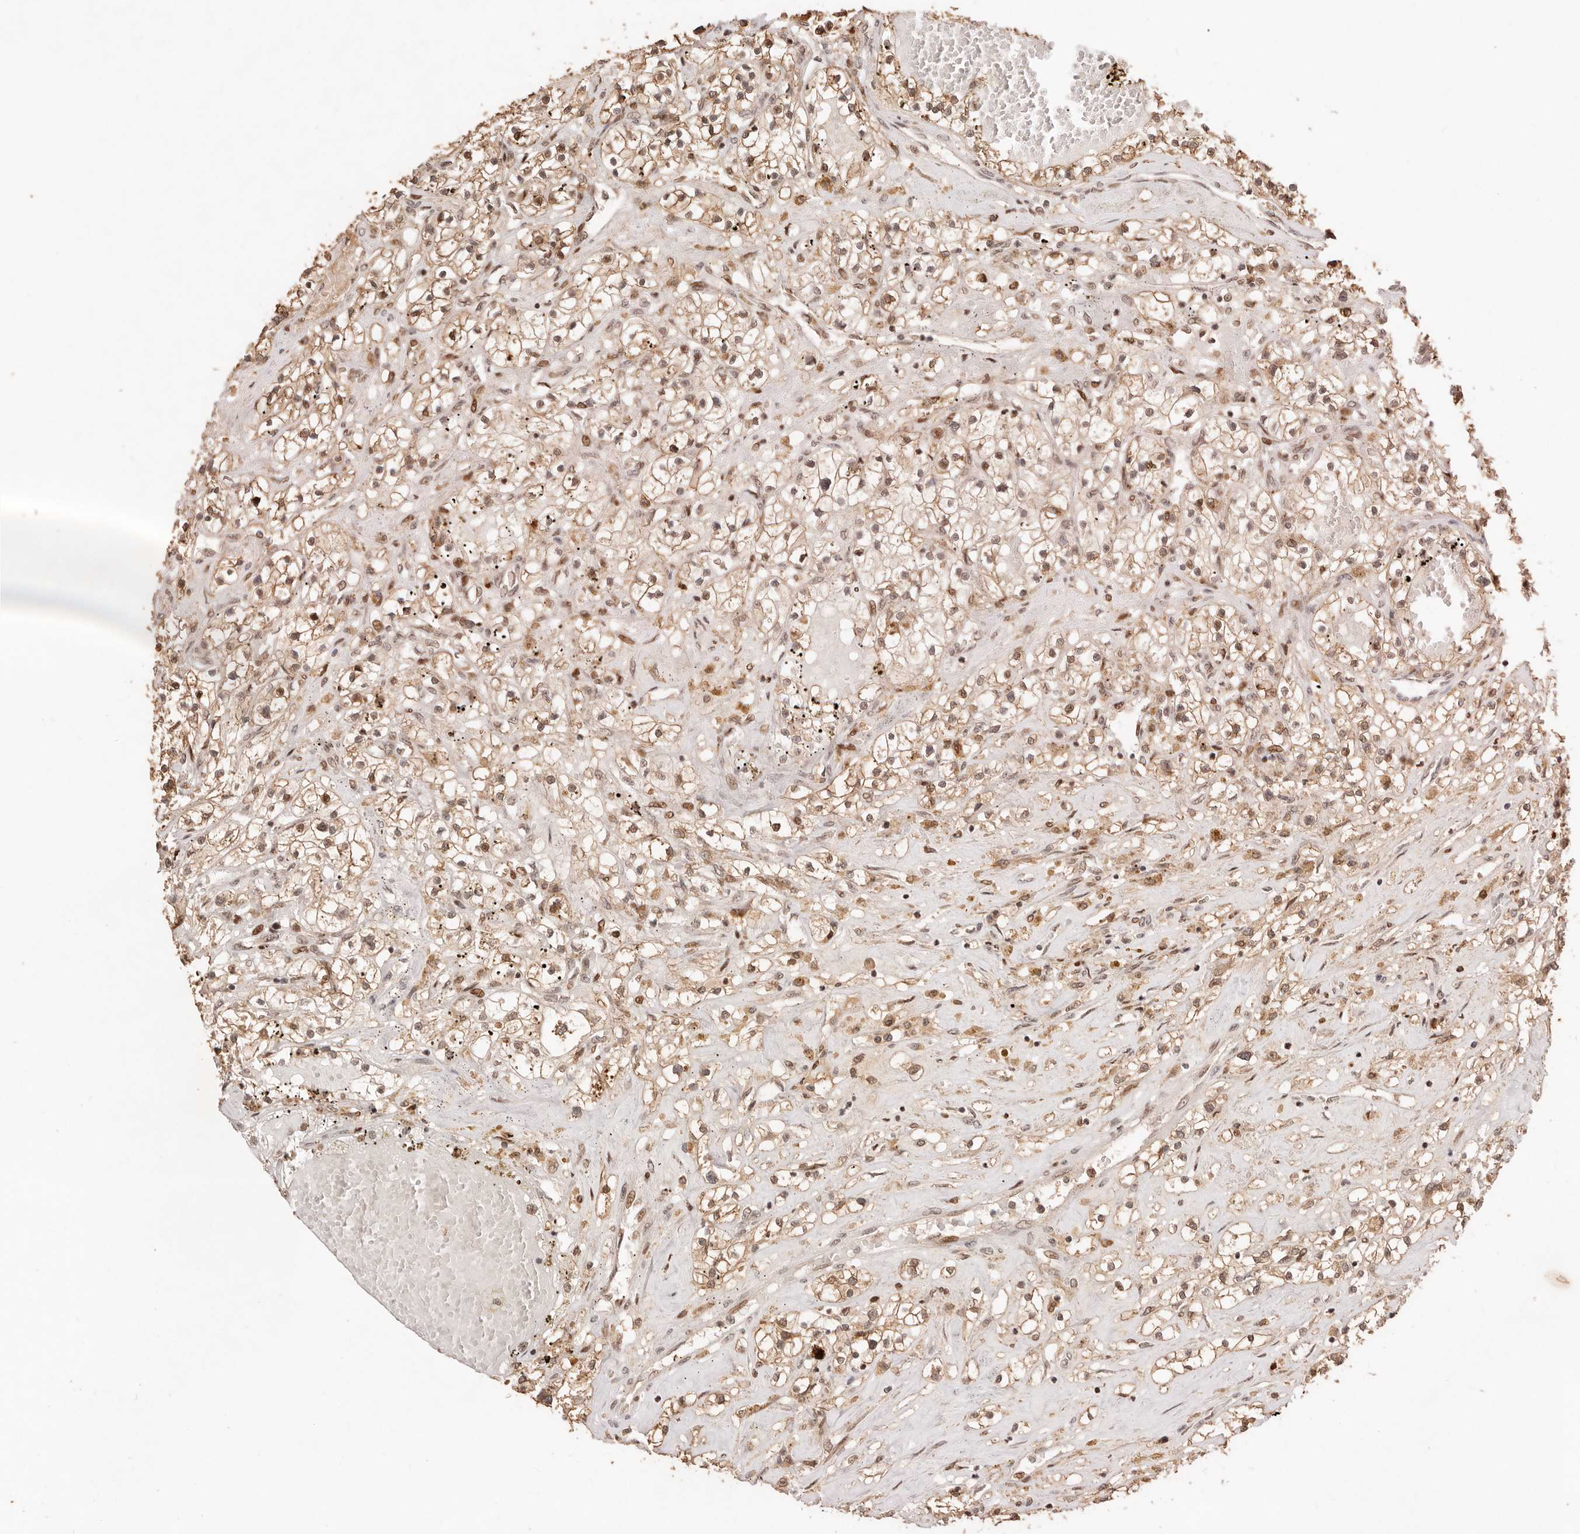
{"staining": {"intensity": "weak", "quantity": ">75%", "location": "cytoplasmic/membranous"}, "tissue": "renal cancer", "cell_type": "Tumor cells", "image_type": "cancer", "snomed": [{"axis": "morphology", "description": "Normal tissue, NOS"}, {"axis": "morphology", "description": "Adenocarcinoma, NOS"}, {"axis": "topography", "description": "Kidney"}], "caption": "Immunohistochemistry (DAB (3,3'-diaminobenzidine)) staining of renal cancer demonstrates weak cytoplasmic/membranous protein staining in approximately >75% of tumor cells.", "gene": "NPAS2", "patient": {"sex": "male", "age": 68}}